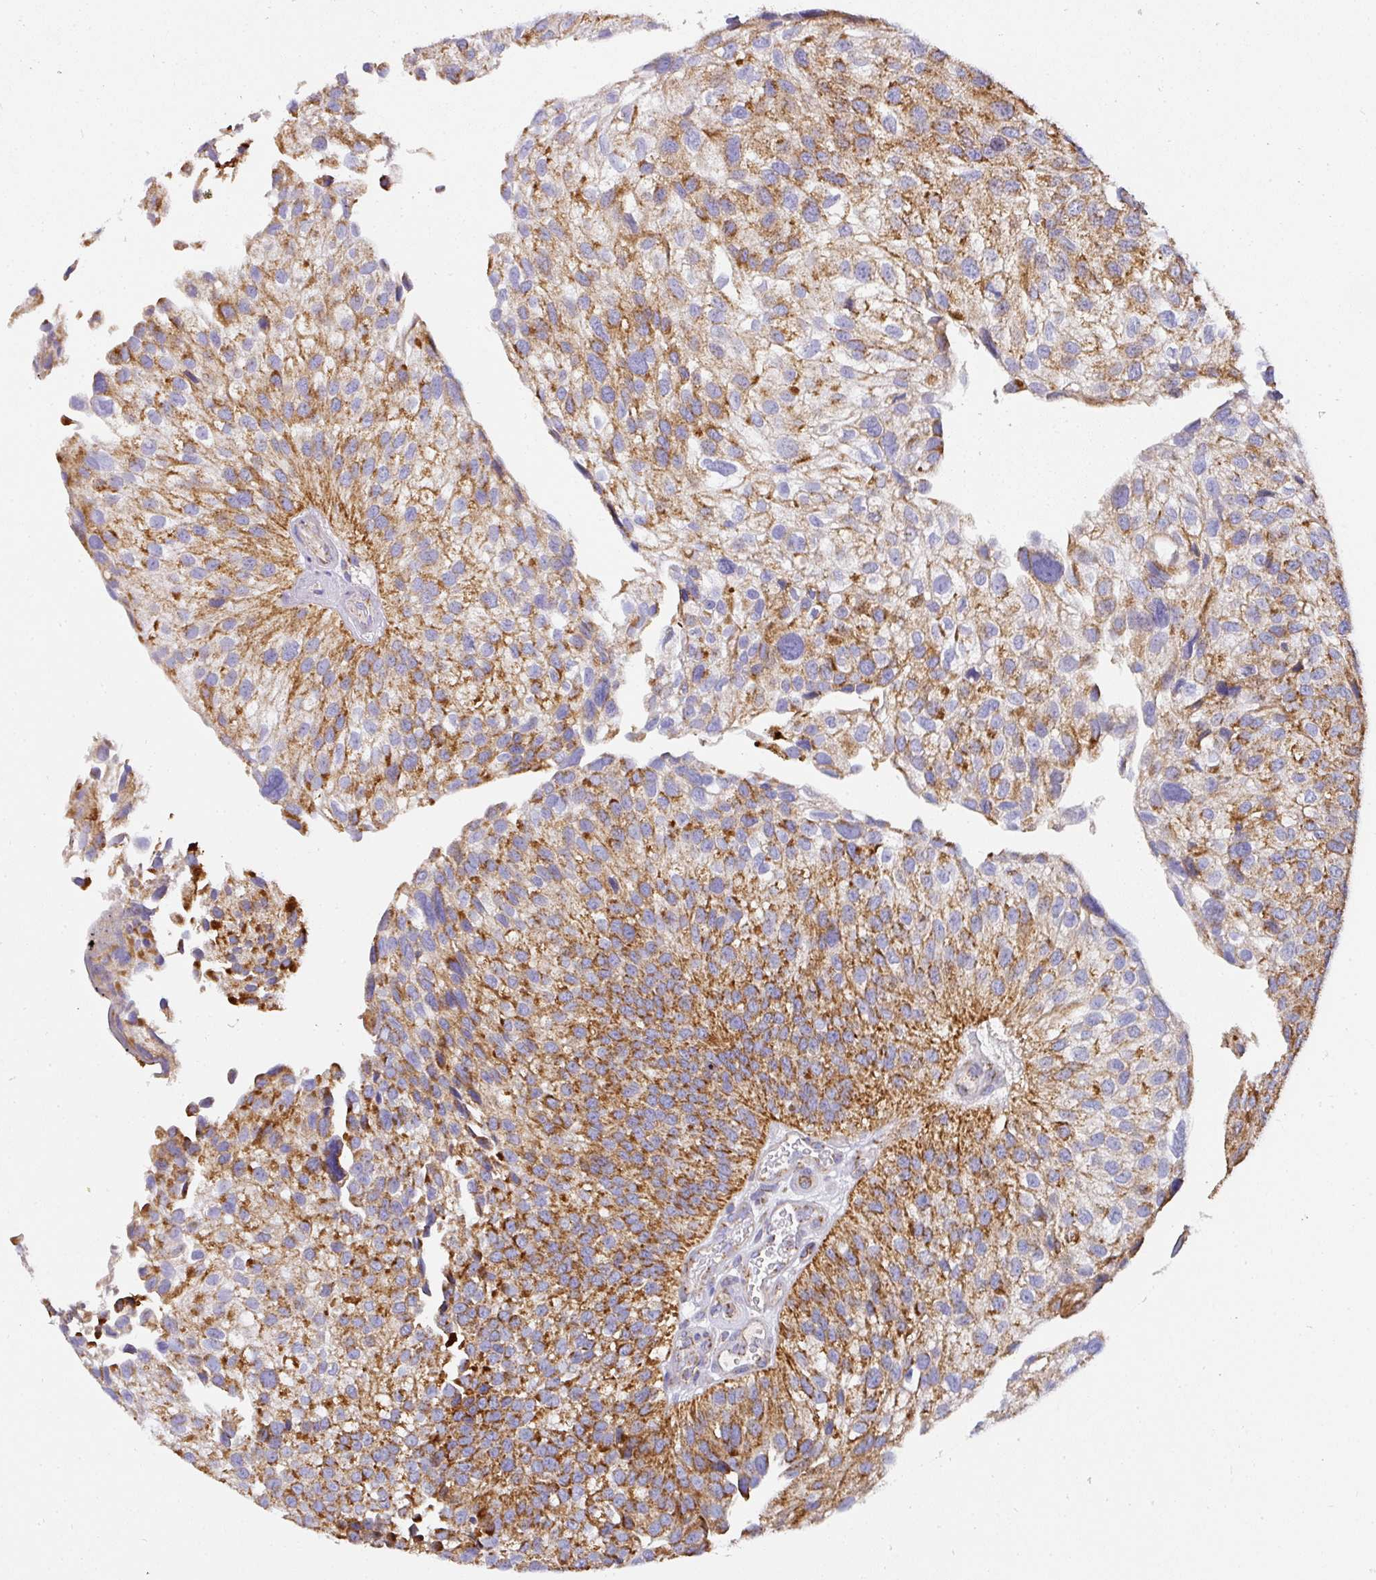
{"staining": {"intensity": "strong", "quantity": ">75%", "location": "cytoplasmic/membranous"}, "tissue": "urothelial cancer", "cell_type": "Tumor cells", "image_type": "cancer", "snomed": [{"axis": "morphology", "description": "Urothelial carcinoma, NOS"}, {"axis": "topography", "description": "Urinary bladder"}], "caption": "Brown immunohistochemical staining in human transitional cell carcinoma shows strong cytoplasmic/membranous expression in about >75% of tumor cells.", "gene": "UQCRFS1", "patient": {"sex": "male", "age": 87}}